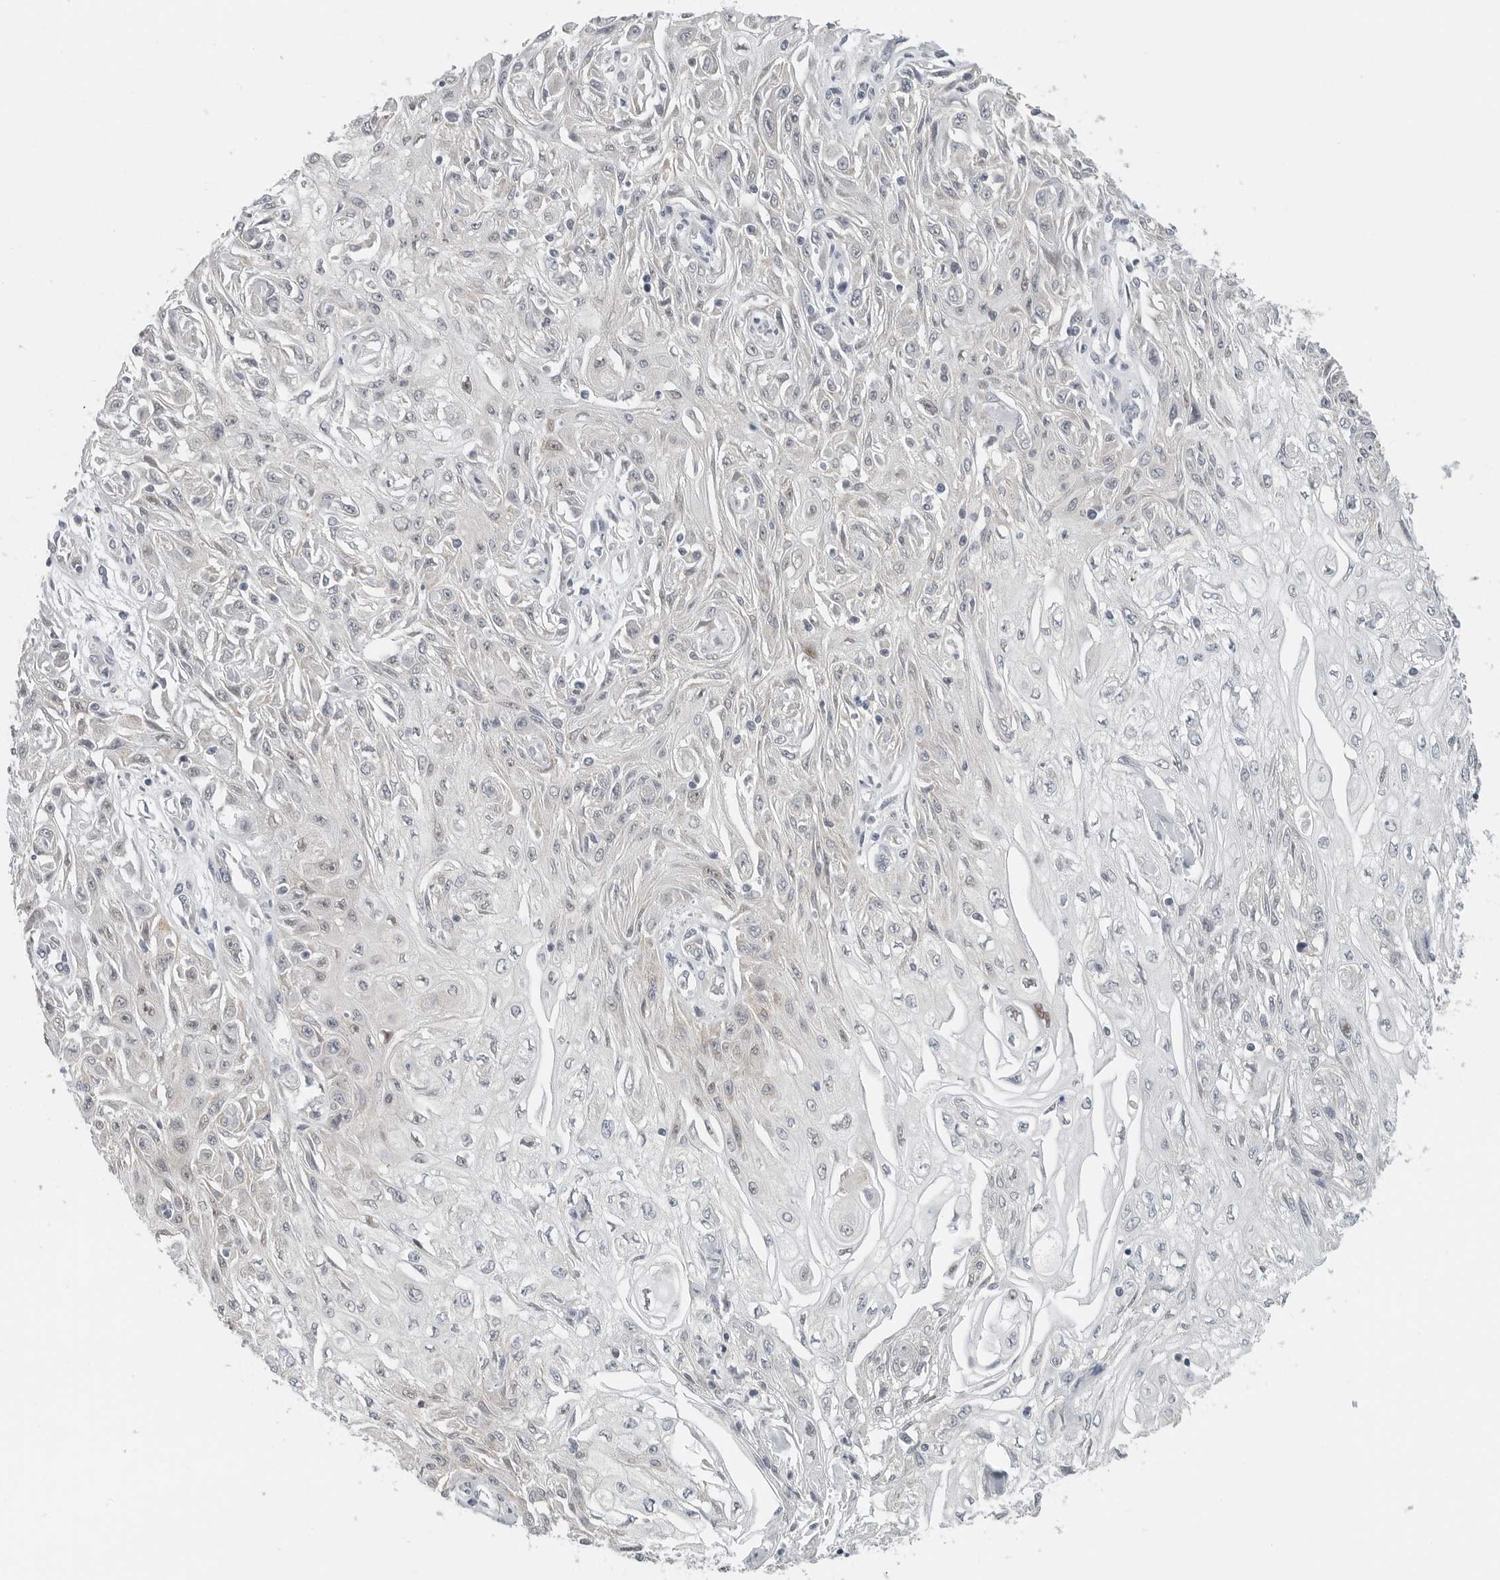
{"staining": {"intensity": "negative", "quantity": "none", "location": "none"}, "tissue": "skin cancer", "cell_type": "Tumor cells", "image_type": "cancer", "snomed": [{"axis": "morphology", "description": "Squamous cell carcinoma, NOS"}, {"axis": "morphology", "description": "Squamous cell carcinoma, metastatic, NOS"}, {"axis": "topography", "description": "Skin"}, {"axis": "topography", "description": "Lymph node"}], "caption": "DAB (3,3'-diaminobenzidine) immunohistochemical staining of skin cancer (squamous cell carcinoma) shows no significant expression in tumor cells.", "gene": "IL12RB2", "patient": {"sex": "male", "age": 75}}